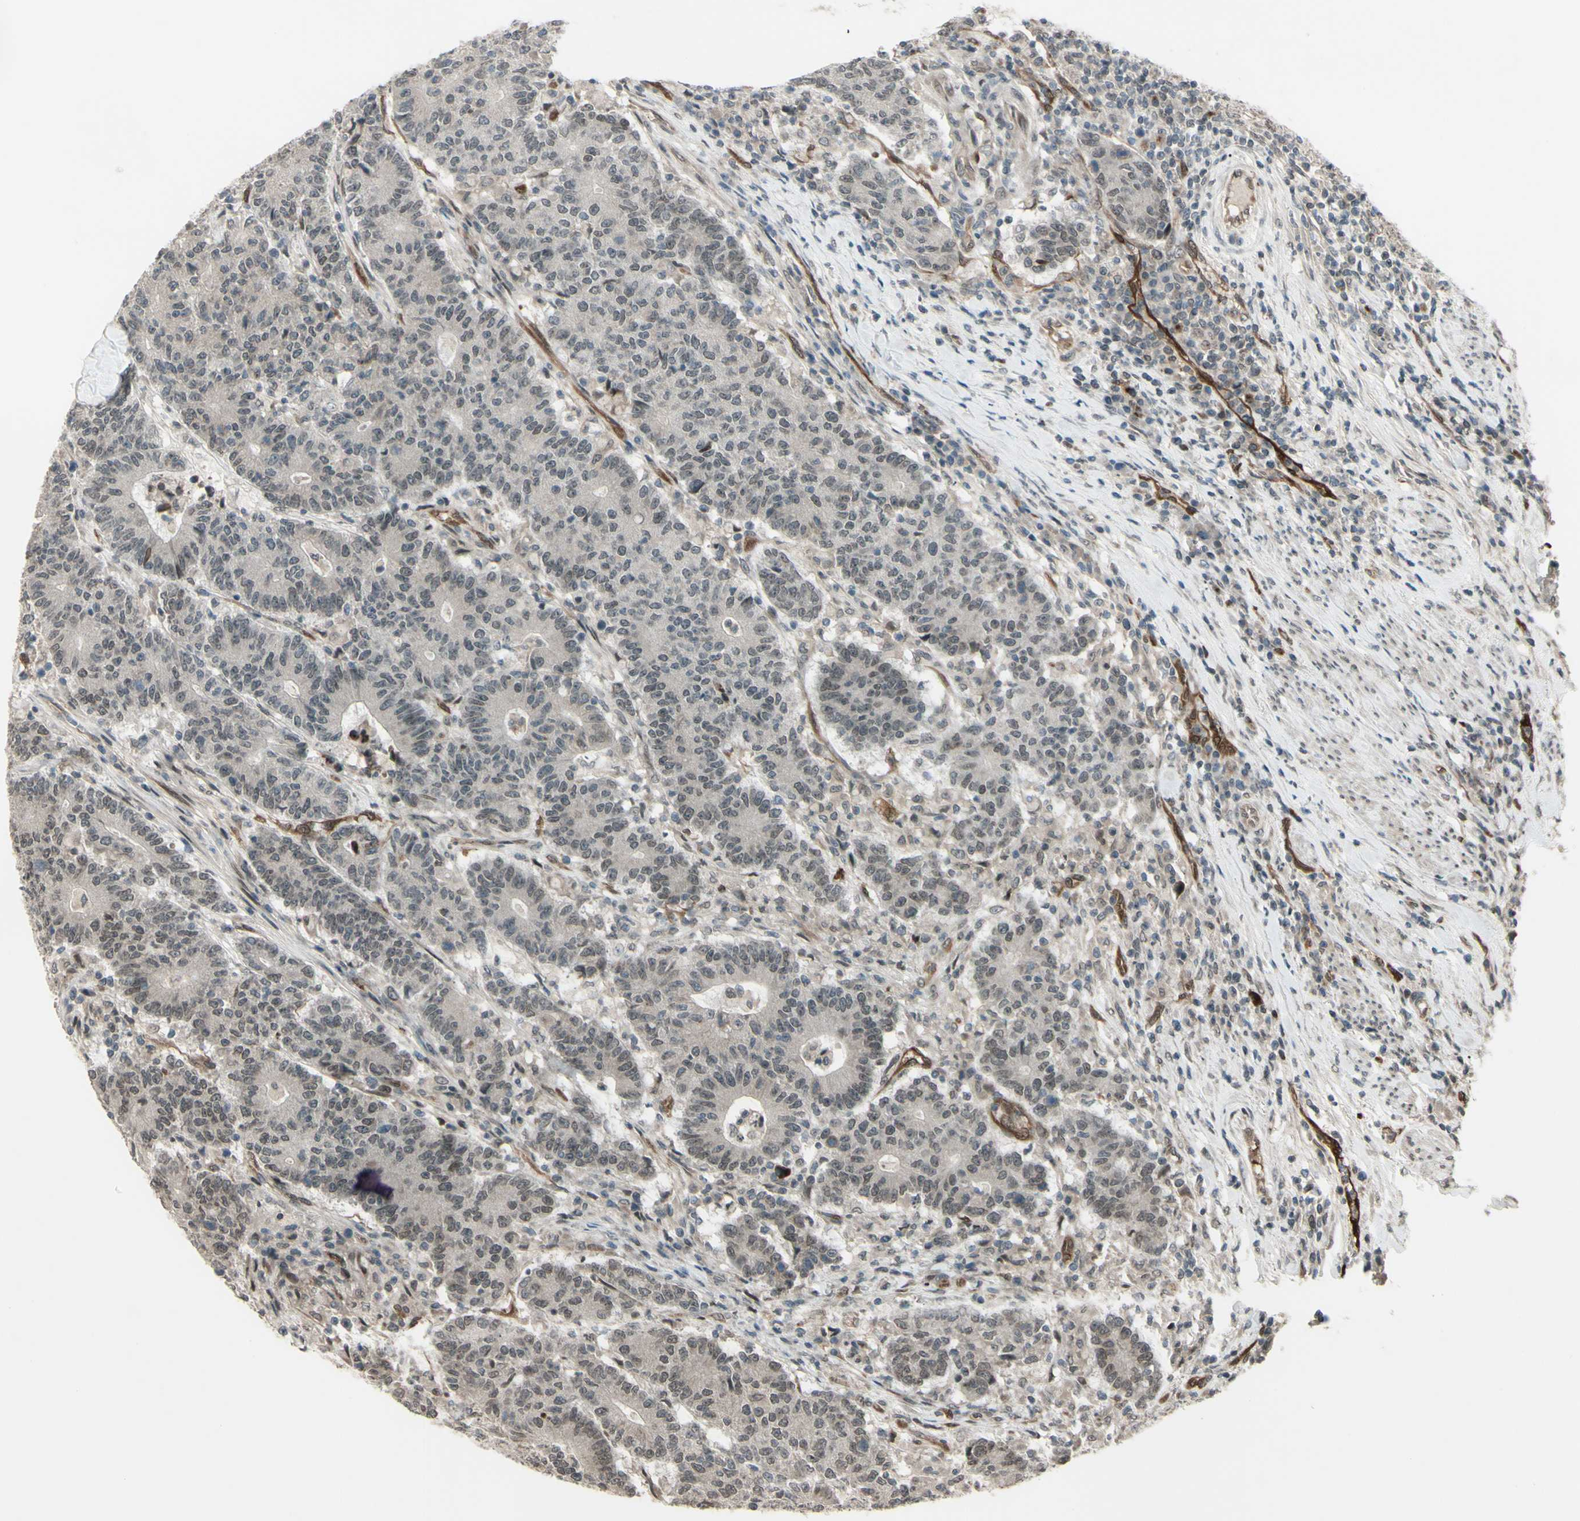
{"staining": {"intensity": "negative", "quantity": "none", "location": "none"}, "tissue": "colorectal cancer", "cell_type": "Tumor cells", "image_type": "cancer", "snomed": [{"axis": "morphology", "description": "Normal tissue, NOS"}, {"axis": "morphology", "description": "Adenocarcinoma, NOS"}, {"axis": "topography", "description": "Colon"}], "caption": "DAB immunohistochemical staining of human colorectal adenocarcinoma demonstrates no significant expression in tumor cells. The staining is performed using DAB (3,3'-diaminobenzidine) brown chromogen with nuclei counter-stained in using hematoxylin.", "gene": "MLF2", "patient": {"sex": "female", "age": 75}}